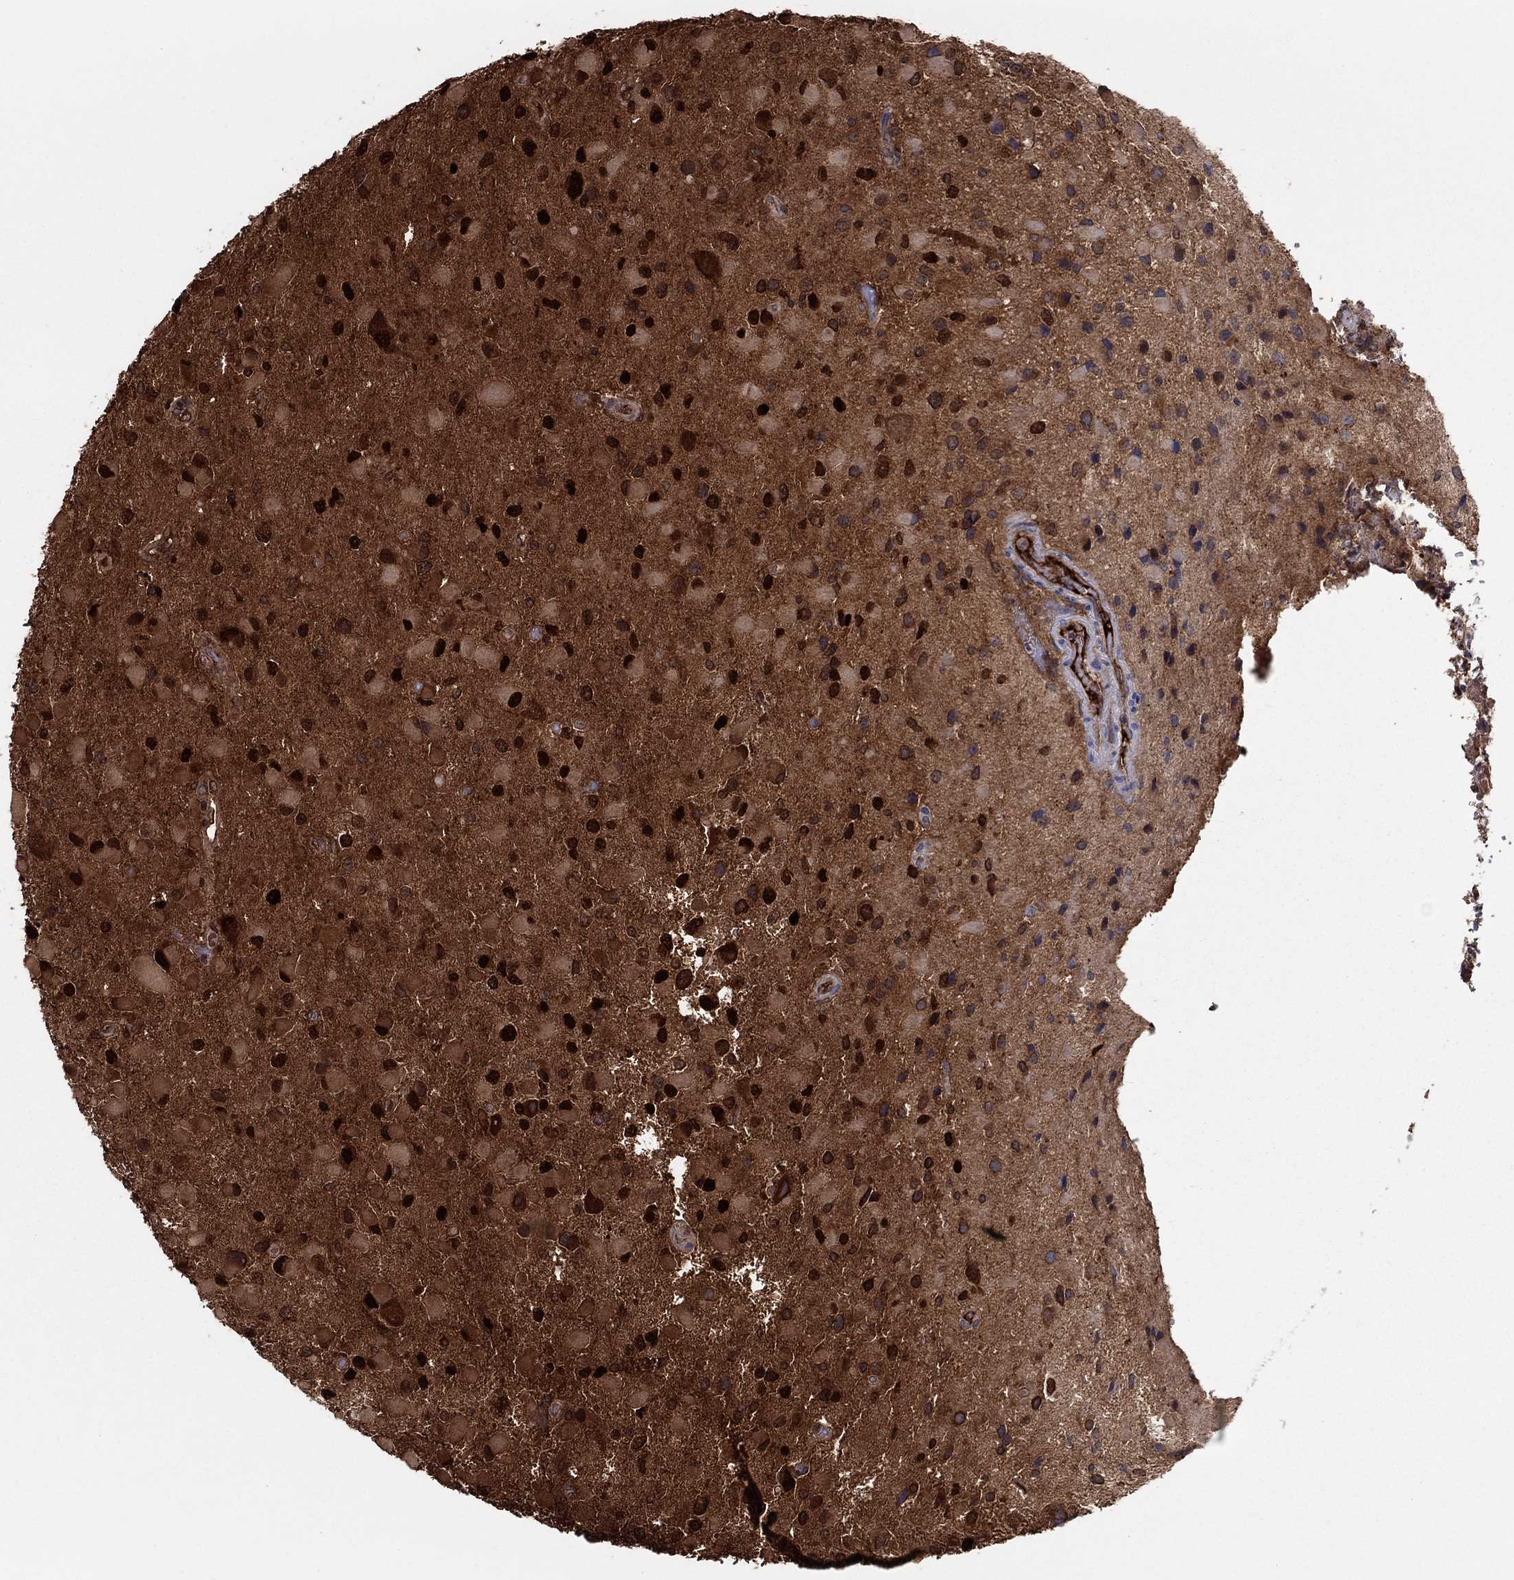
{"staining": {"intensity": "strong", "quantity": "25%-75%", "location": "nuclear"}, "tissue": "glioma", "cell_type": "Tumor cells", "image_type": "cancer", "snomed": [{"axis": "morphology", "description": "Glioma, malignant, Low grade"}, {"axis": "topography", "description": "Brain"}], "caption": "Malignant glioma (low-grade) stained with a brown dye exhibits strong nuclear positive positivity in about 25%-75% of tumor cells.", "gene": "HPX", "patient": {"sex": "female", "age": 32}}